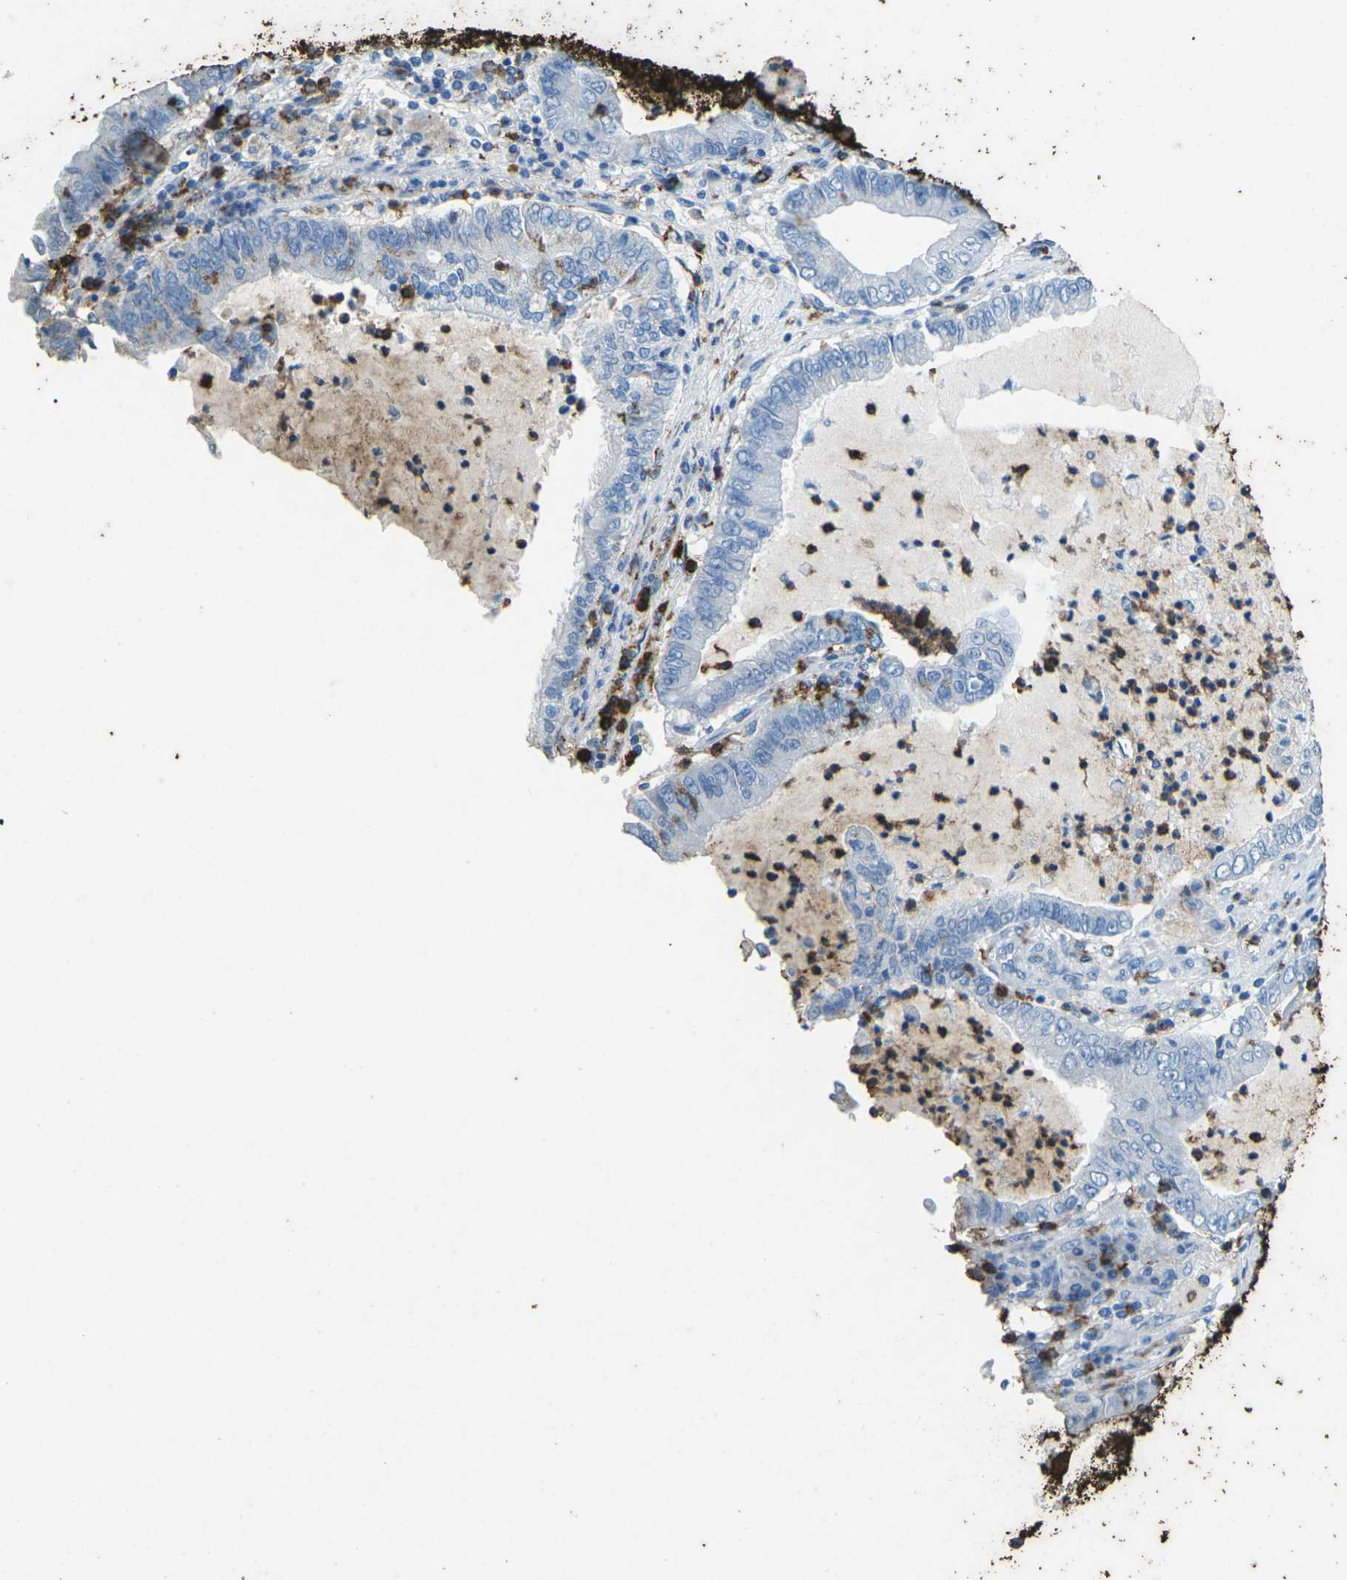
{"staining": {"intensity": "negative", "quantity": "none", "location": "none"}, "tissue": "lung cancer", "cell_type": "Tumor cells", "image_type": "cancer", "snomed": [{"axis": "morphology", "description": "Adenocarcinoma, NOS"}, {"axis": "topography", "description": "Lung"}], "caption": "IHC micrograph of human lung cancer (adenocarcinoma) stained for a protein (brown), which demonstrates no positivity in tumor cells.", "gene": "CTAGE1", "patient": {"sex": "female", "age": 51}}